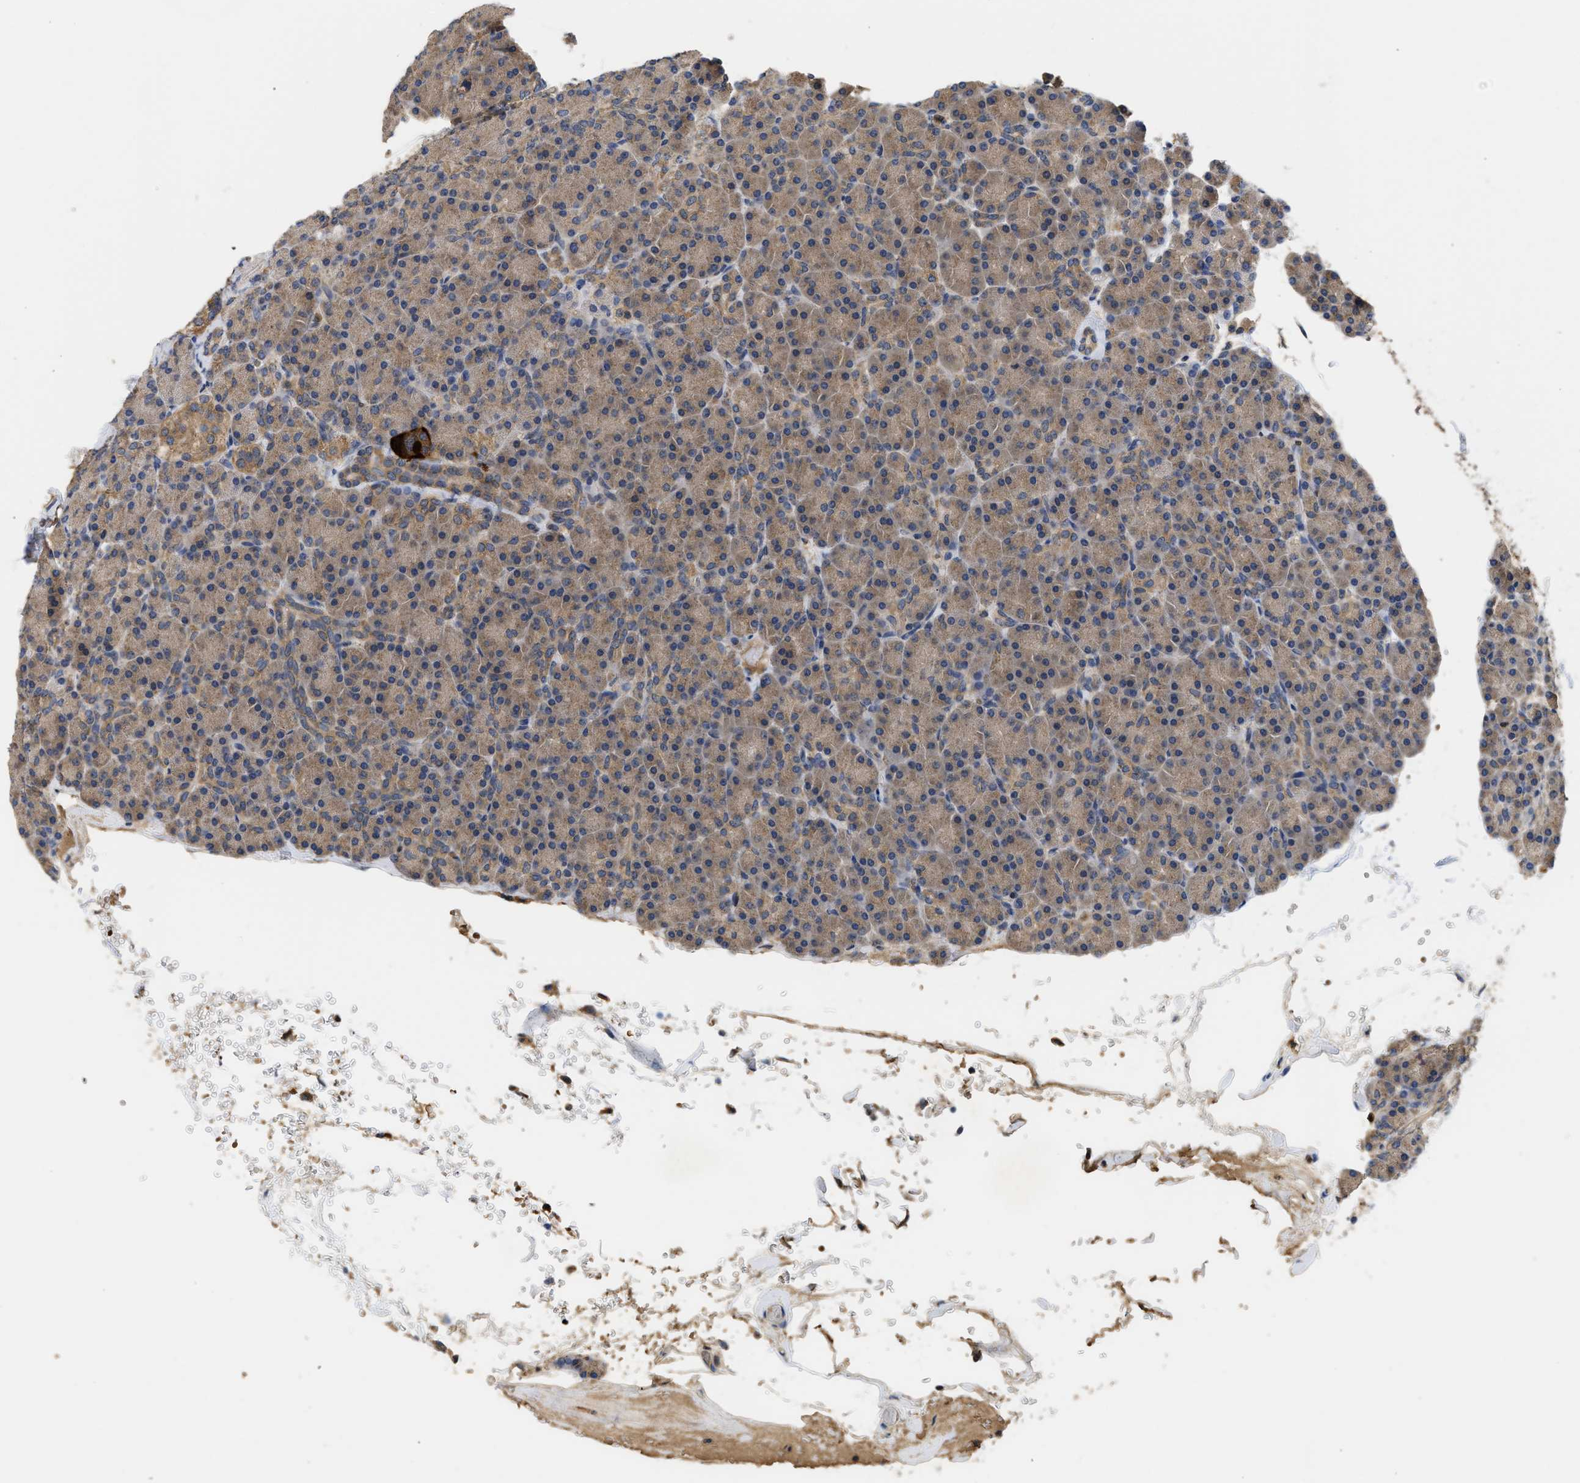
{"staining": {"intensity": "weak", "quantity": ">75%", "location": "cytoplasmic/membranous"}, "tissue": "pancreas", "cell_type": "Exocrine glandular cells", "image_type": "normal", "snomed": [{"axis": "morphology", "description": "Normal tissue, NOS"}, {"axis": "topography", "description": "Pancreas"}], "caption": "The immunohistochemical stain highlights weak cytoplasmic/membranous expression in exocrine glandular cells of unremarkable pancreas. (brown staining indicates protein expression, while blue staining denotes nuclei).", "gene": "RNF216", "patient": {"sex": "female", "age": 43}}